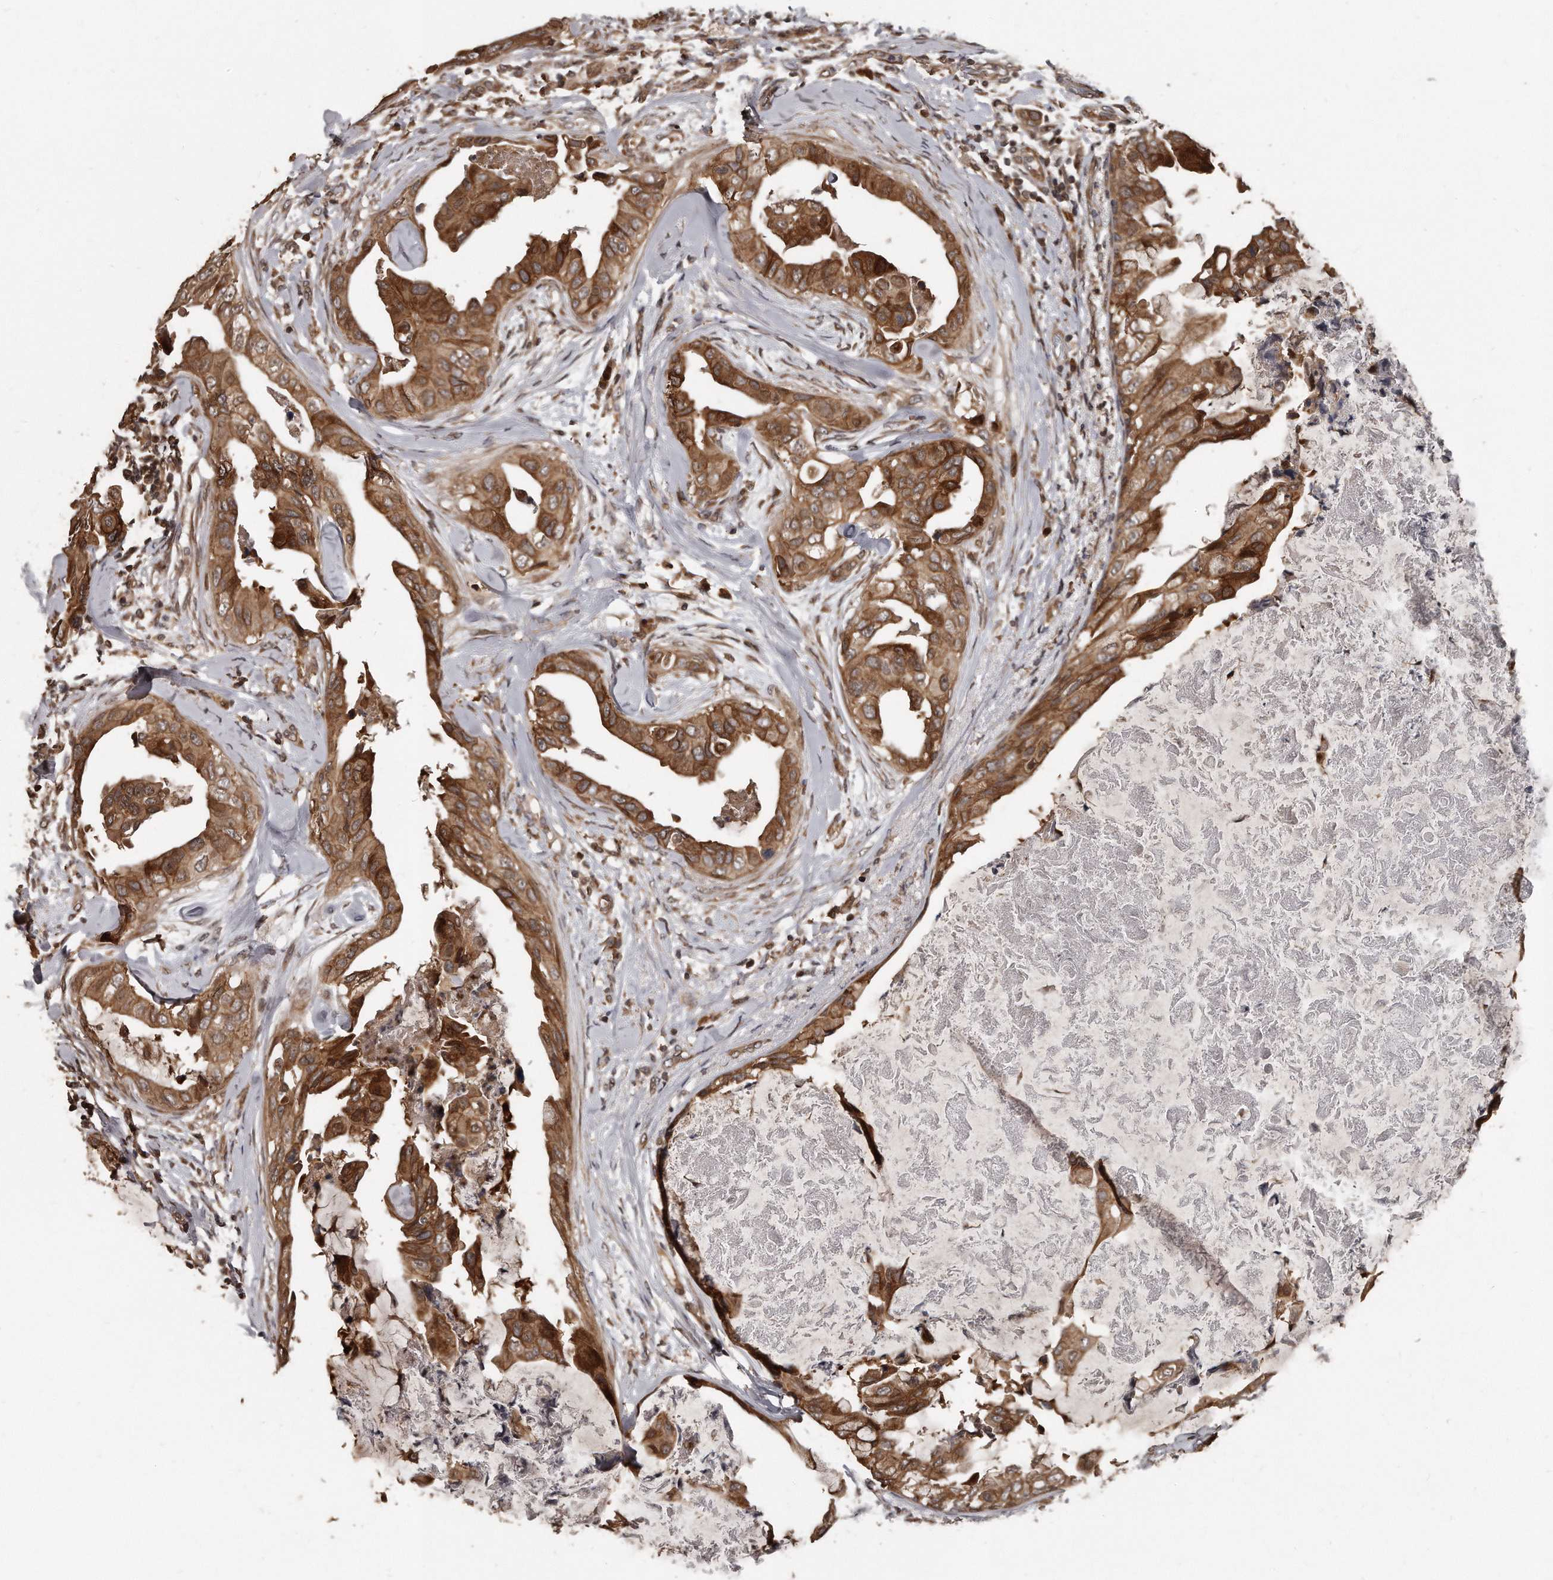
{"staining": {"intensity": "strong", "quantity": ">75%", "location": "cytoplasmic/membranous"}, "tissue": "breast cancer", "cell_type": "Tumor cells", "image_type": "cancer", "snomed": [{"axis": "morphology", "description": "Duct carcinoma"}, {"axis": "topography", "description": "Breast"}], "caption": "Approximately >75% of tumor cells in human intraductal carcinoma (breast) reveal strong cytoplasmic/membranous protein positivity as visualized by brown immunohistochemical staining.", "gene": "GCH1", "patient": {"sex": "female", "age": 40}}